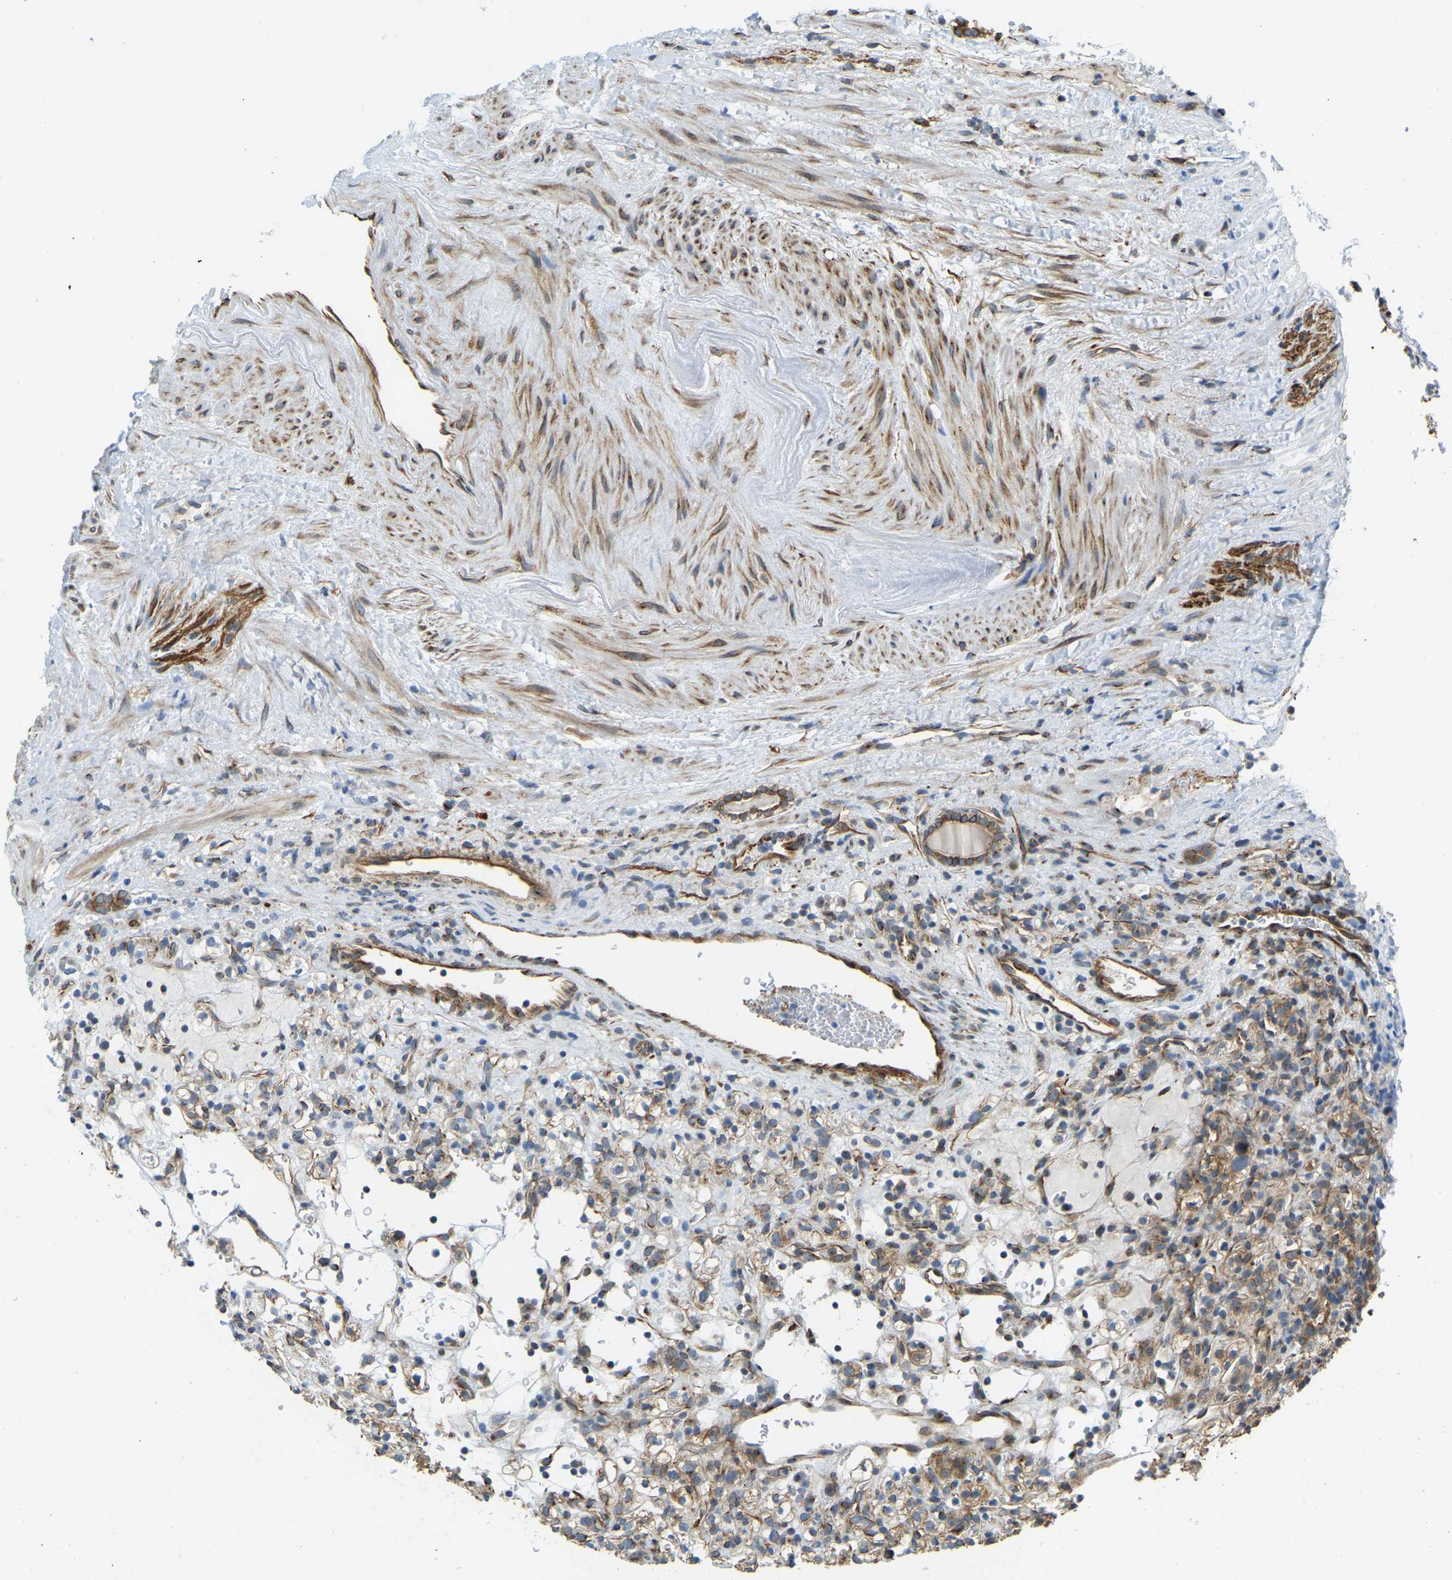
{"staining": {"intensity": "moderate", "quantity": "25%-75%", "location": "cytoplasmic/membranous"}, "tissue": "renal cancer", "cell_type": "Tumor cells", "image_type": "cancer", "snomed": [{"axis": "morphology", "description": "Normal tissue, NOS"}, {"axis": "morphology", "description": "Adenocarcinoma, NOS"}, {"axis": "topography", "description": "Kidney"}], "caption": "IHC photomicrograph of renal cancer stained for a protein (brown), which demonstrates medium levels of moderate cytoplasmic/membranous expression in approximately 25%-75% of tumor cells.", "gene": "NME8", "patient": {"sex": "female", "age": 72}}